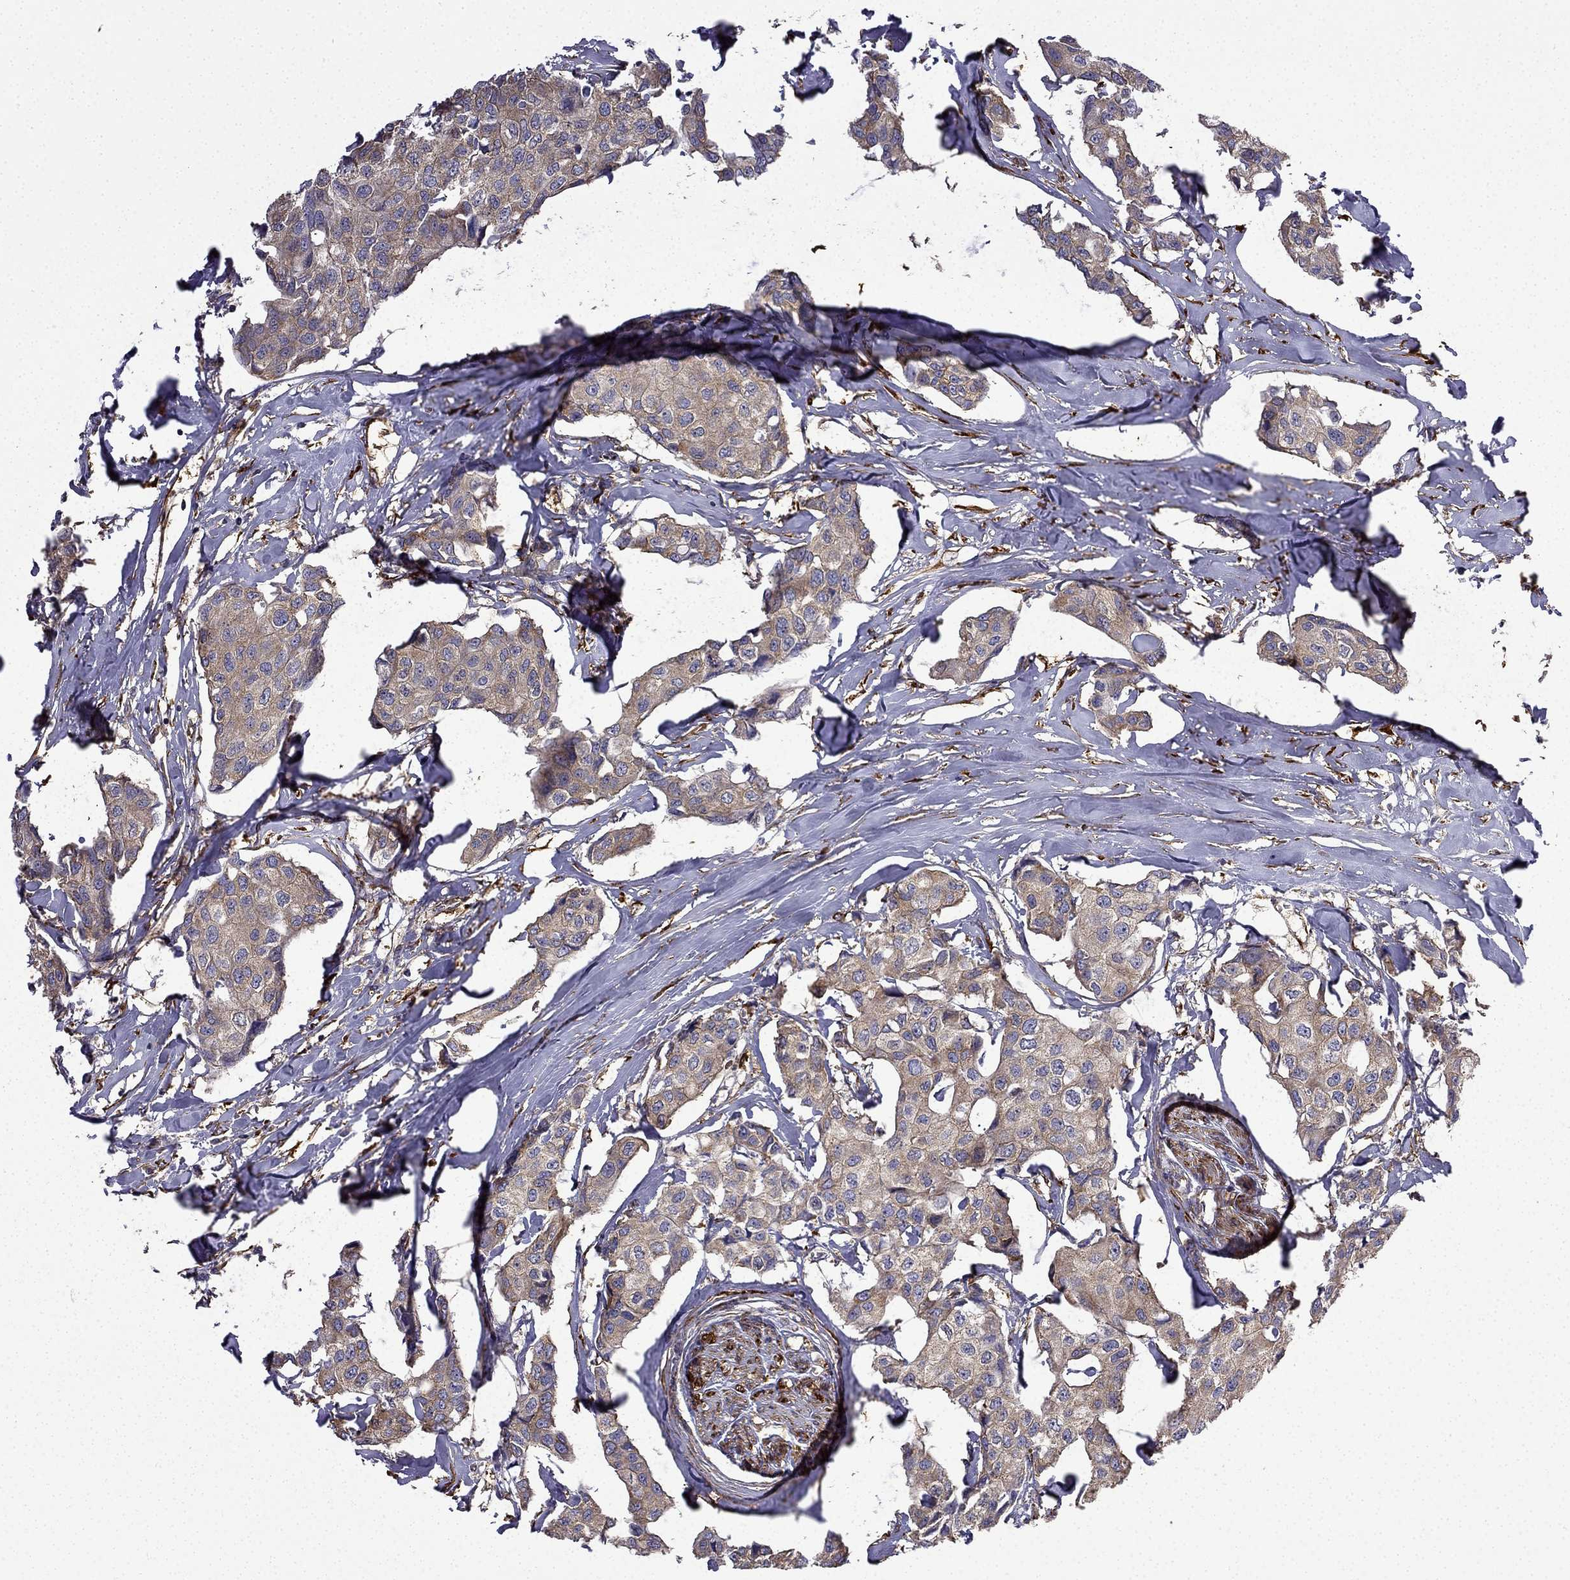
{"staining": {"intensity": "moderate", "quantity": ">75%", "location": "cytoplasmic/membranous"}, "tissue": "breast cancer", "cell_type": "Tumor cells", "image_type": "cancer", "snomed": [{"axis": "morphology", "description": "Duct carcinoma"}, {"axis": "topography", "description": "Breast"}], "caption": "High-magnification brightfield microscopy of breast cancer (intraductal carcinoma) stained with DAB (brown) and counterstained with hematoxylin (blue). tumor cells exhibit moderate cytoplasmic/membranous positivity is seen in approximately>75% of cells.", "gene": "MAP4", "patient": {"sex": "female", "age": 80}}